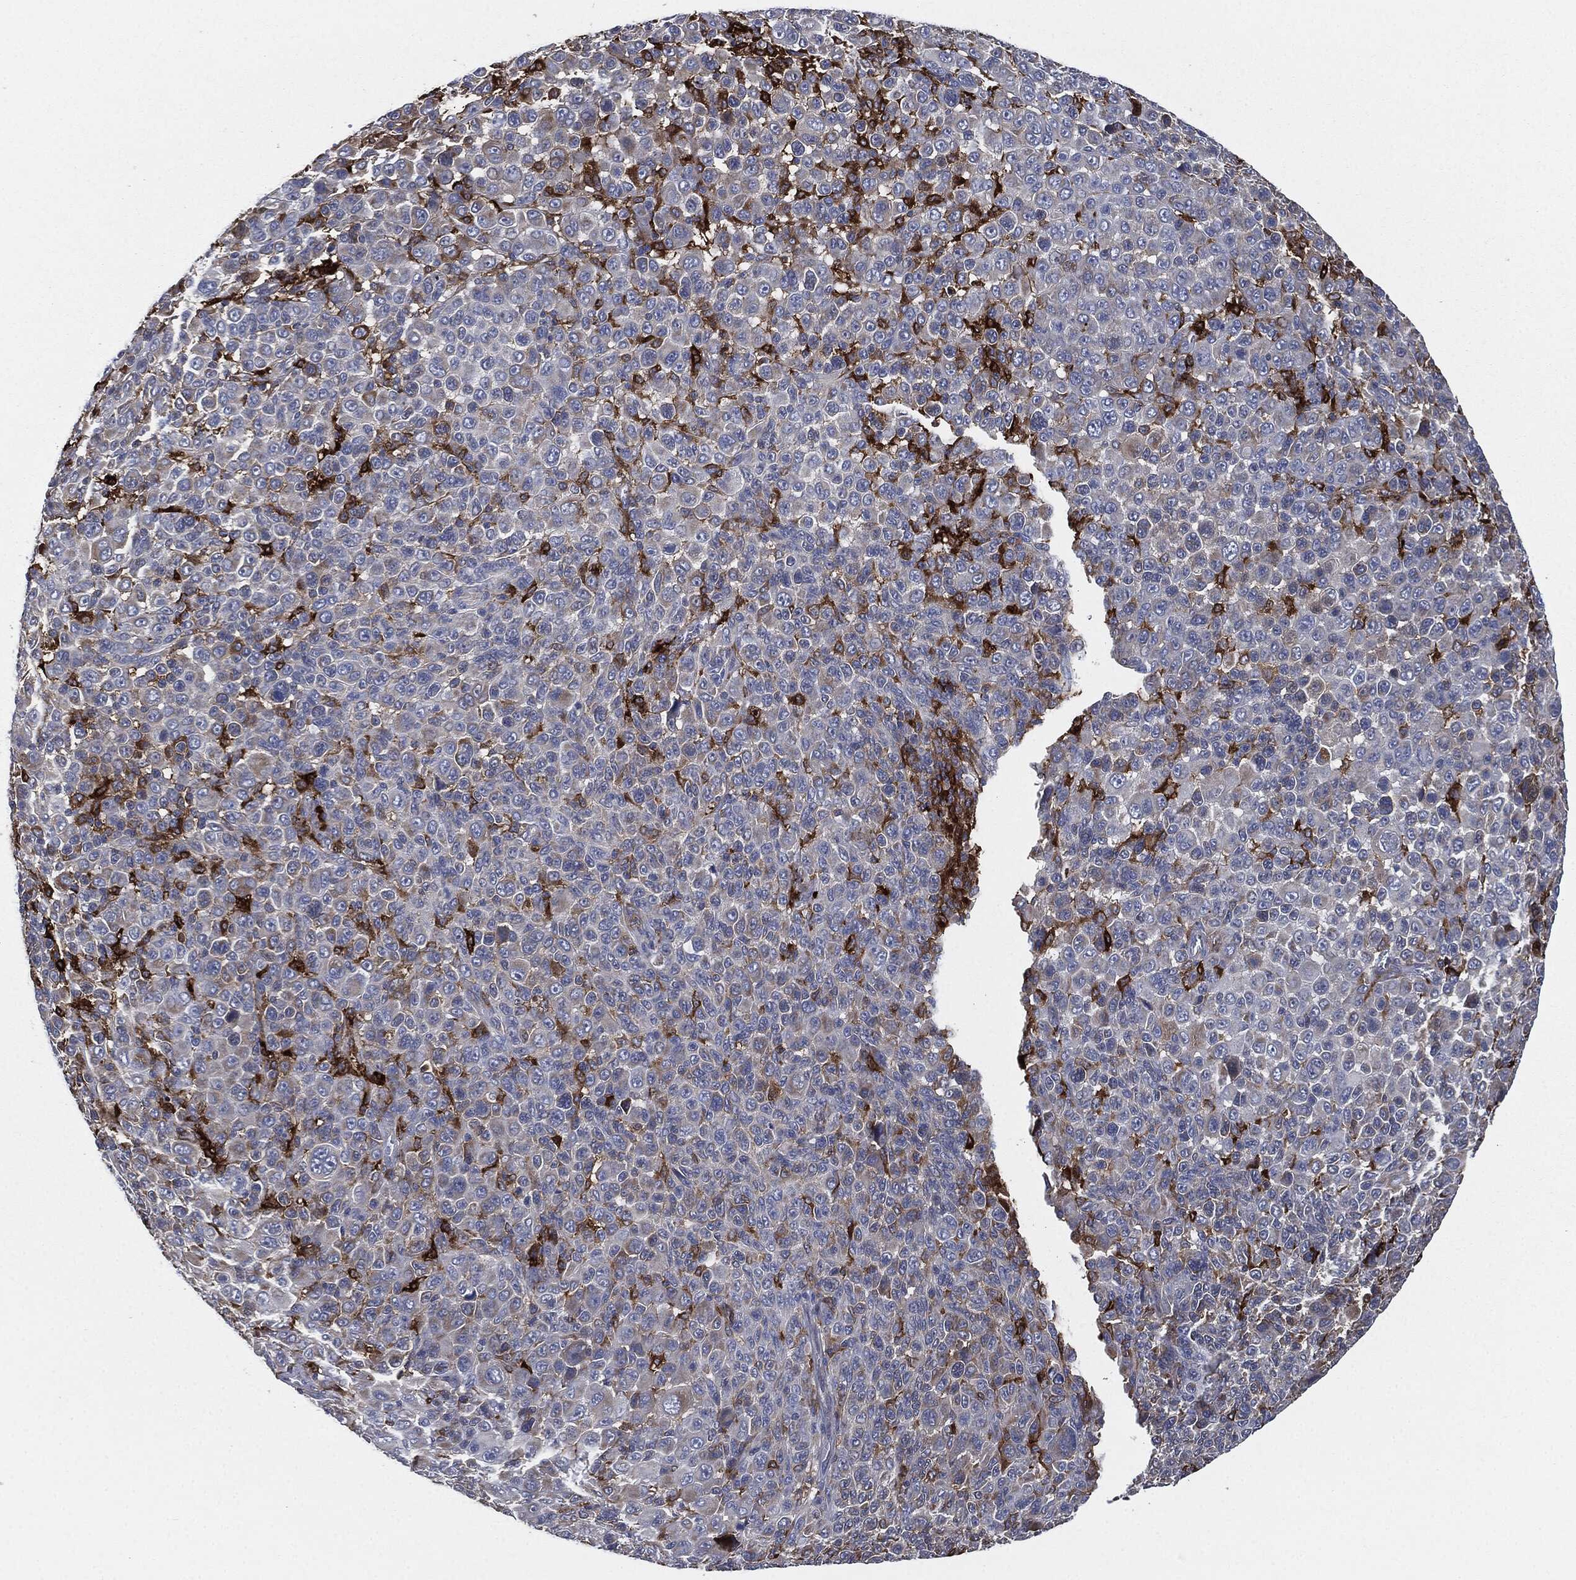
{"staining": {"intensity": "moderate", "quantity": "<25%", "location": "cytoplasmic/membranous"}, "tissue": "melanoma", "cell_type": "Tumor cells", "image_type": "cancer", "snomed": [{"axis": "morphology", "description": "Malignant melanoma, NOS"}, {"axis": "topography", "description": "Skin"}], "caption": "Malignant melanoma was stained to show a protein in brown. There is low levels of moderate cytoplasmic/membranous staining in approximately <25% of tumor cells.", "gene": "TMEM11", "patient": {"sex": "female", "age": 57}}